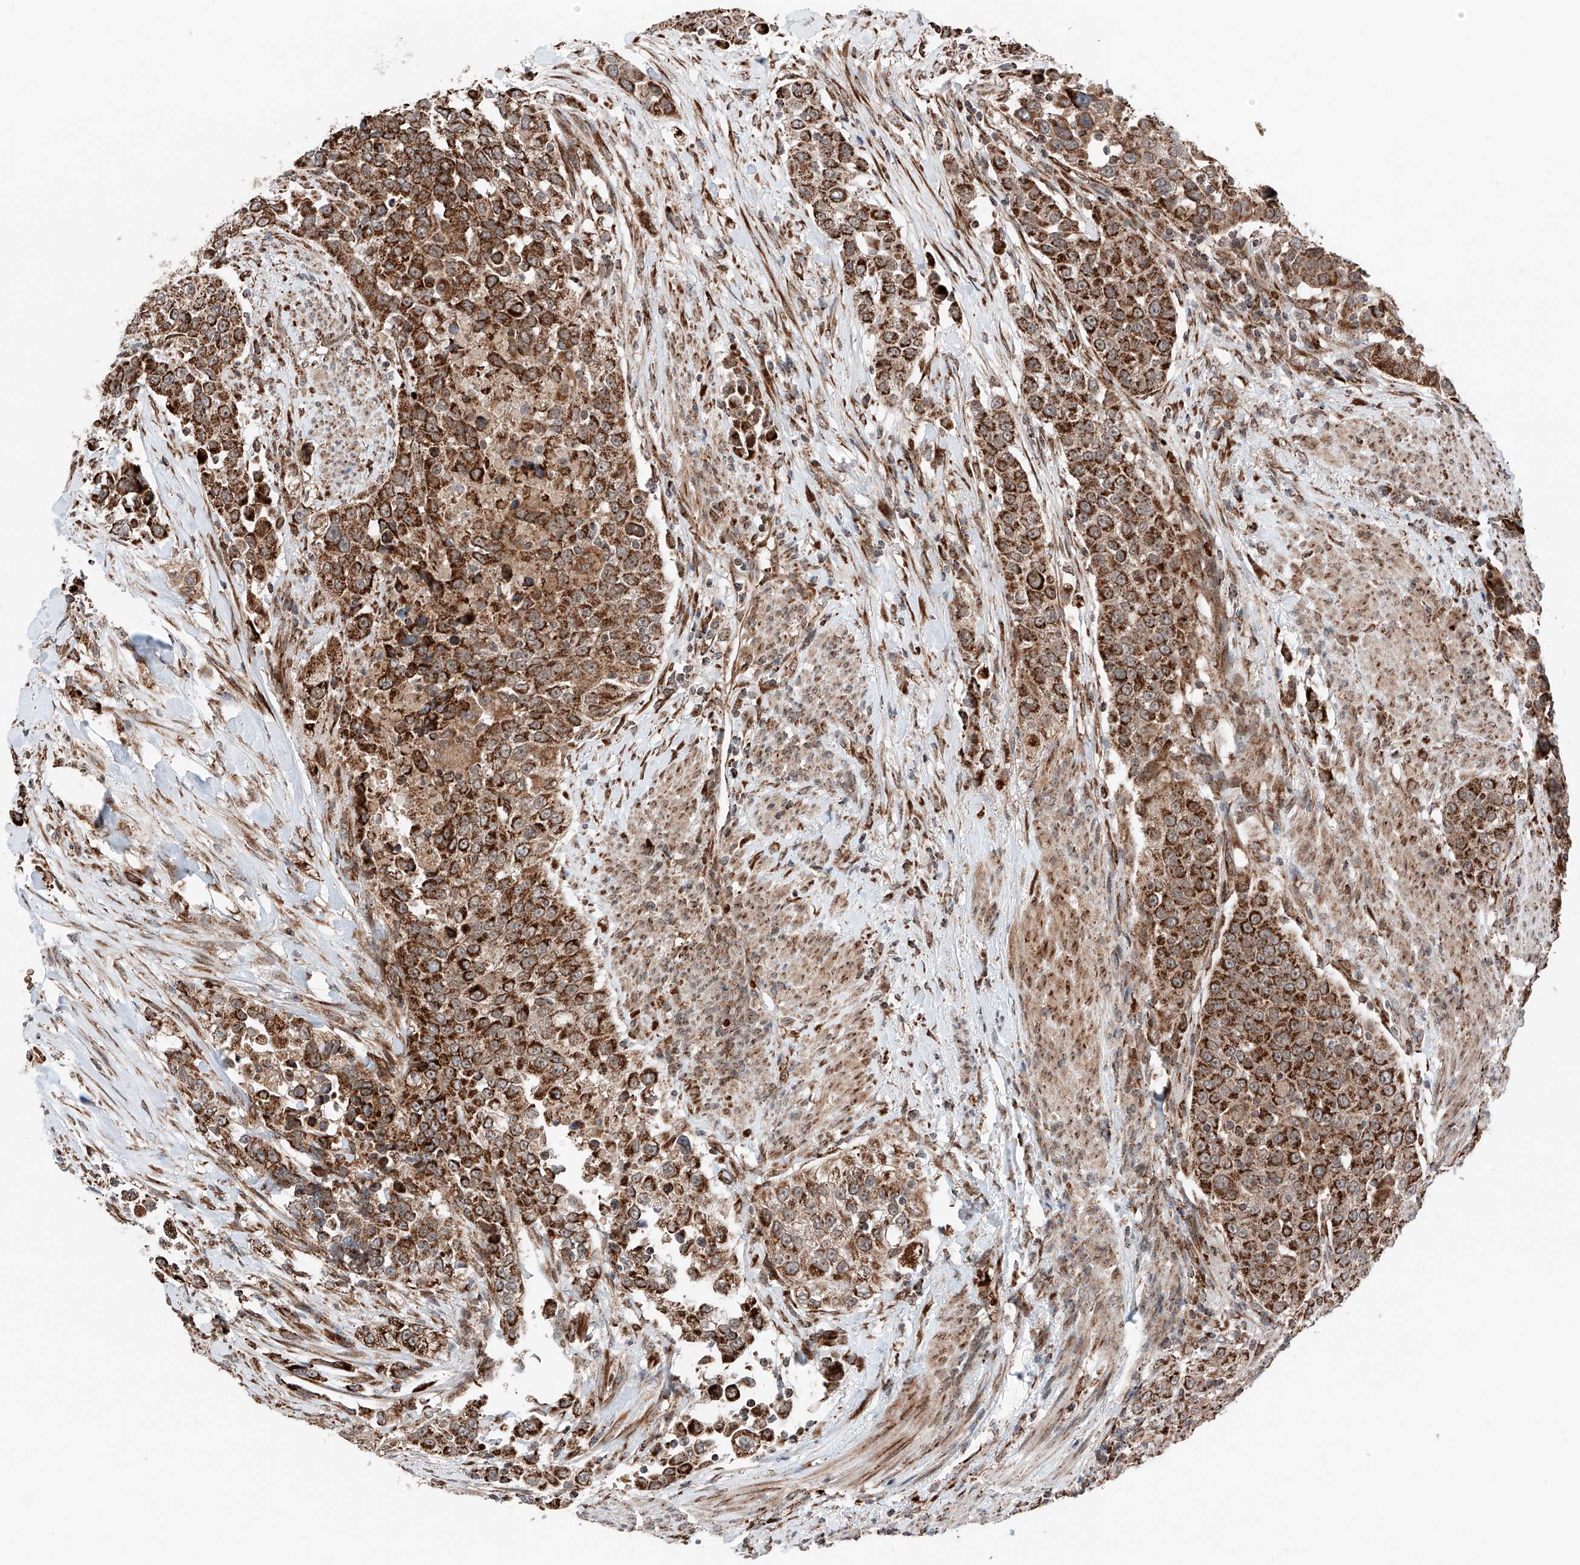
{"staining": {"intensity": "strong", "quantity": ">75%", "location": "cytoplasmic/membranous"}, "tissue": "urothelial cancer", "cell_type": "Tumor cells", "image_type": "cancer", "snomed": [{"axis": "morphology", "description": "Urothelial carcinoma, High grade"}, {"axis": "topography", "description": "Urinary bladder"}], "caption": "This is an image of immunohistochemistry (IHC) staining of high-grade urothelial carcinoma, which shows strong staining in the cytoplasmic/membranous of tumor cells.", "gene": "ZSCAN29", "patient": {"sex": "female", "age": 80}}